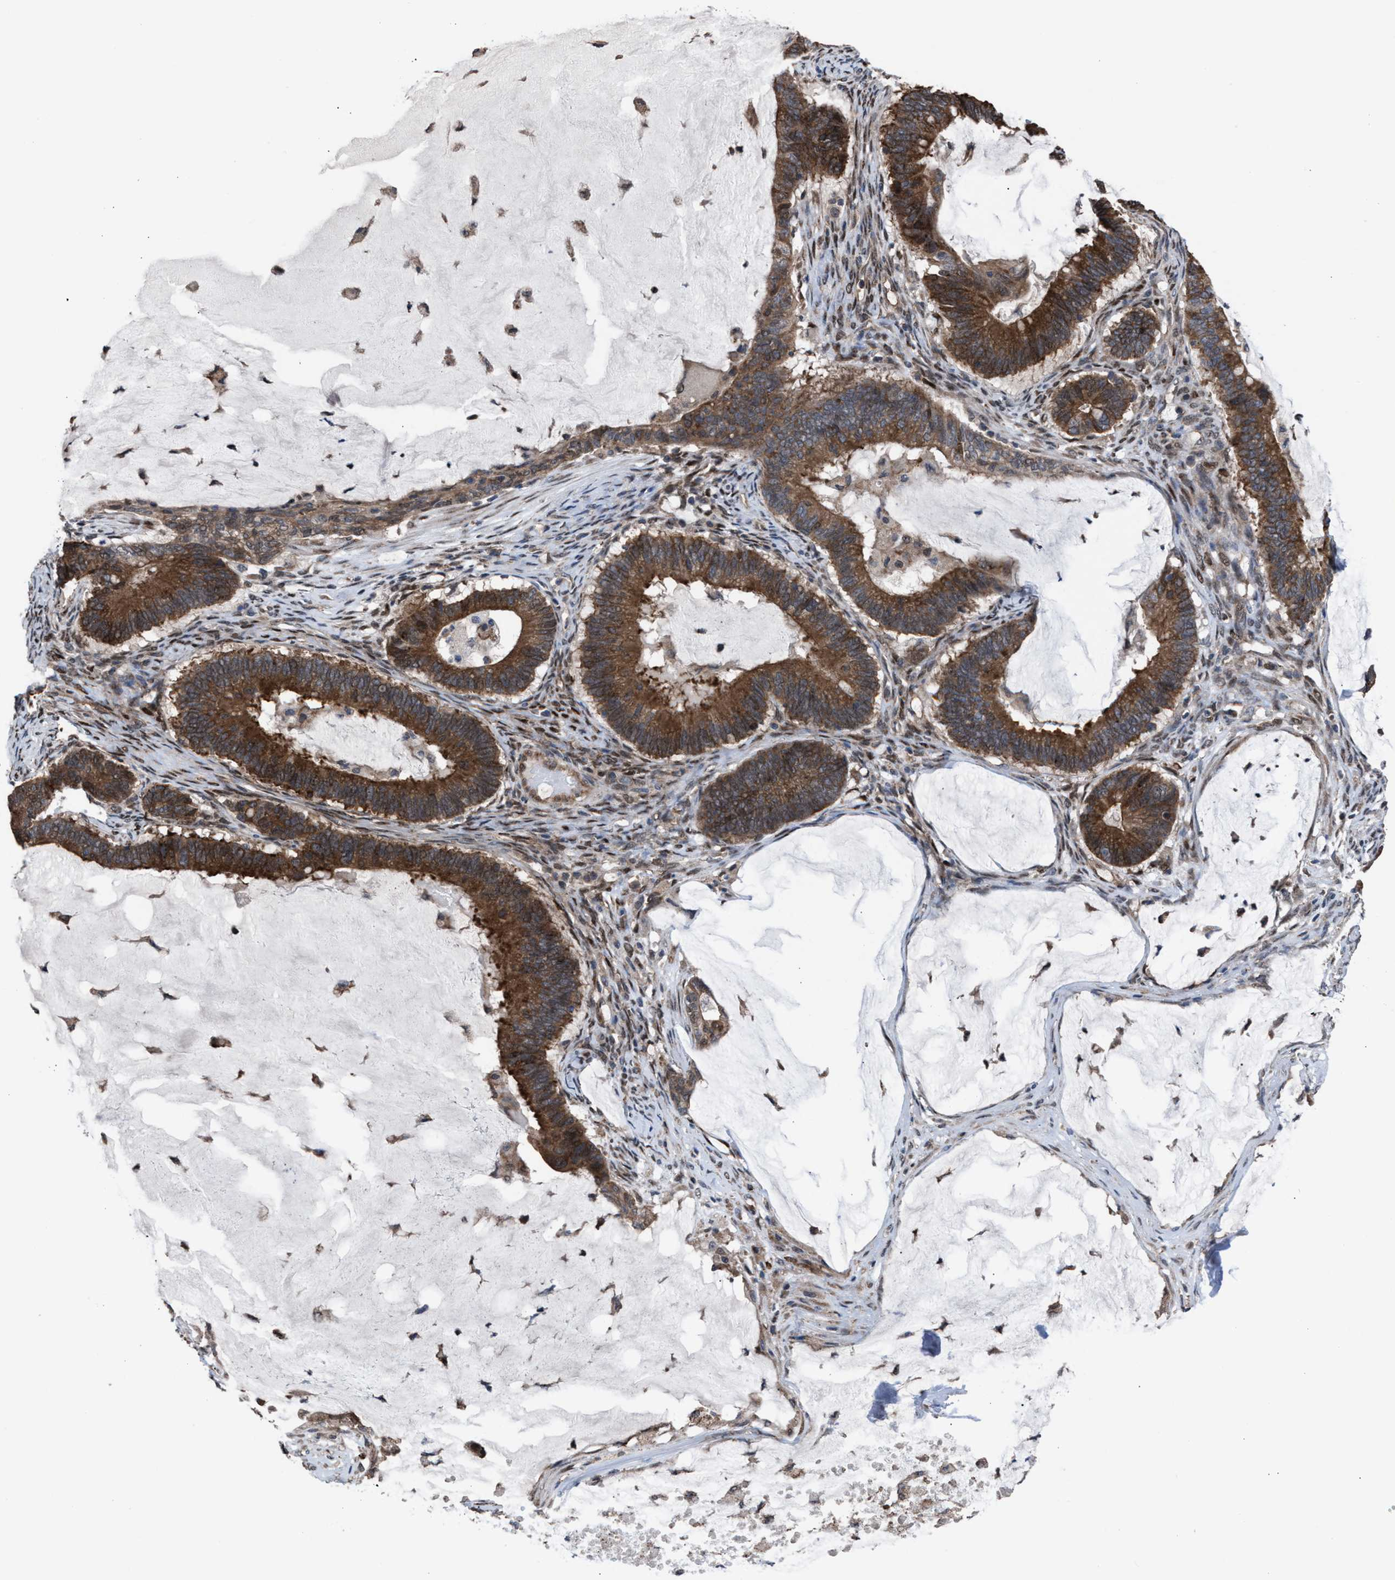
{"staining": {"intensity": "moderate", "quantity": "25%-75%", "location": "cytoplasmic/membranous"}, "tissue": "ovarian cancer", "cell_type": "Tumor cells", "image_type": "cancer", "snomed": [{"axis": "morphology", "description": "Cystadenocarcinoma, mucinous, NOS"}, {"axis": "topography", "description": "Ovary"}], "caption": "Immunohistochemistry photomicrograph of ovarian cancer (mucinous cystadenocarcinoma) stained for a protein (brown), which demonstrates medium levels of moderate cytoplasmic/membranous positivity in approximately 25%-75% of tumor cells.", "gene": "TP53BP2", "patient": {"sex": "female", "age": 61}}